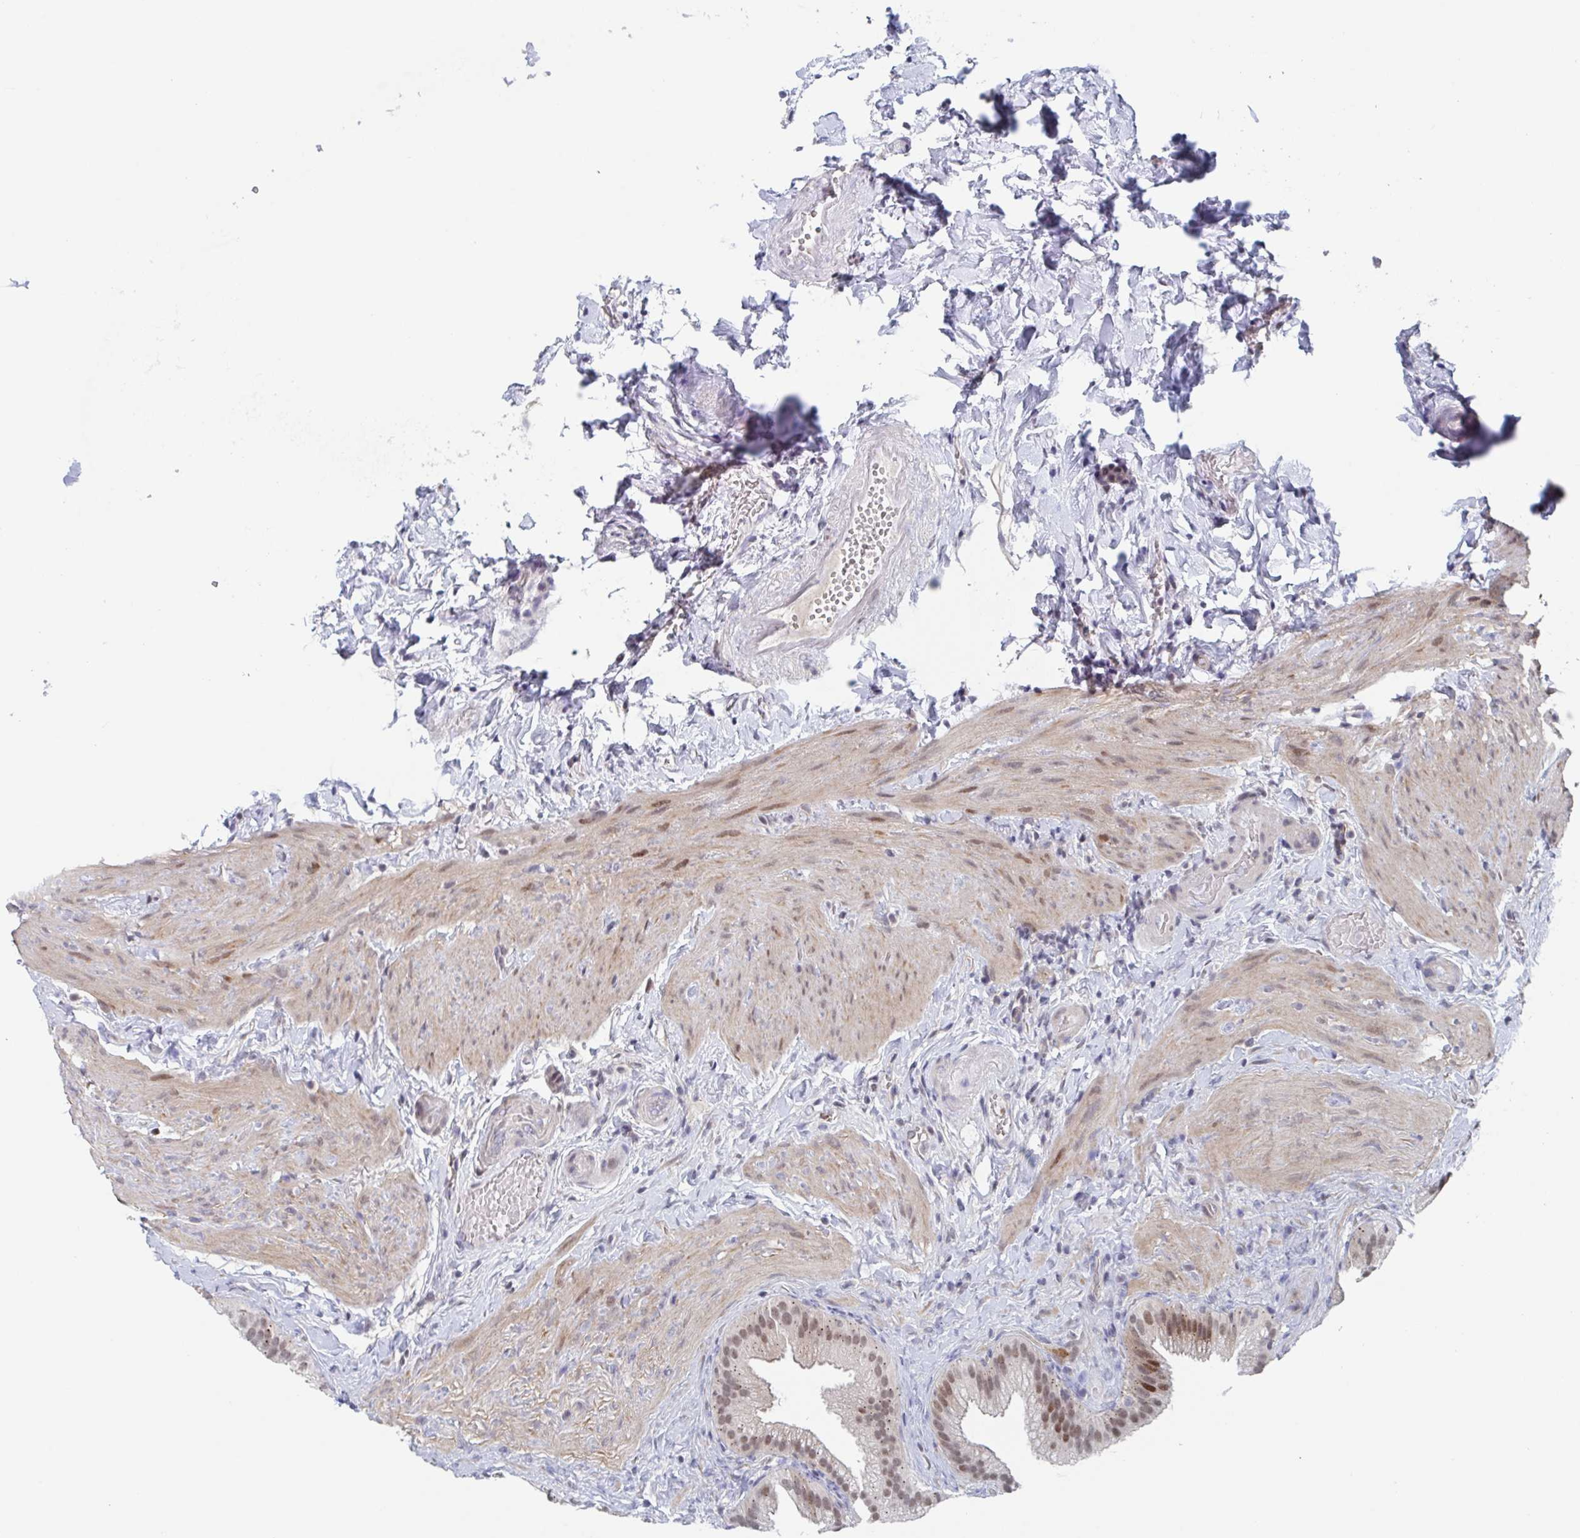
{"staining": {"intensity": "moderate", "quantity": "25%-75%", "location": "nuclear"}, "tissue": "gallbladder", "cell_type": "Glandular cells", "image_type": "normal", "snomed": [{"axis": "morphology", "description": "Normal tissue, NOS"}, {"axis": "topography", "description": "Gallbladder"}], "caption": "Immunohistochemistry (IHC) (DAB (3,3'-diaminobenzidine)) staining of unremarkable human gallbladder reveals moderate nuclear protein positivity in about 25%-75% of glandular cells.", "gene": "RNF212", "patient": {"sex": "female", "age": 63}}